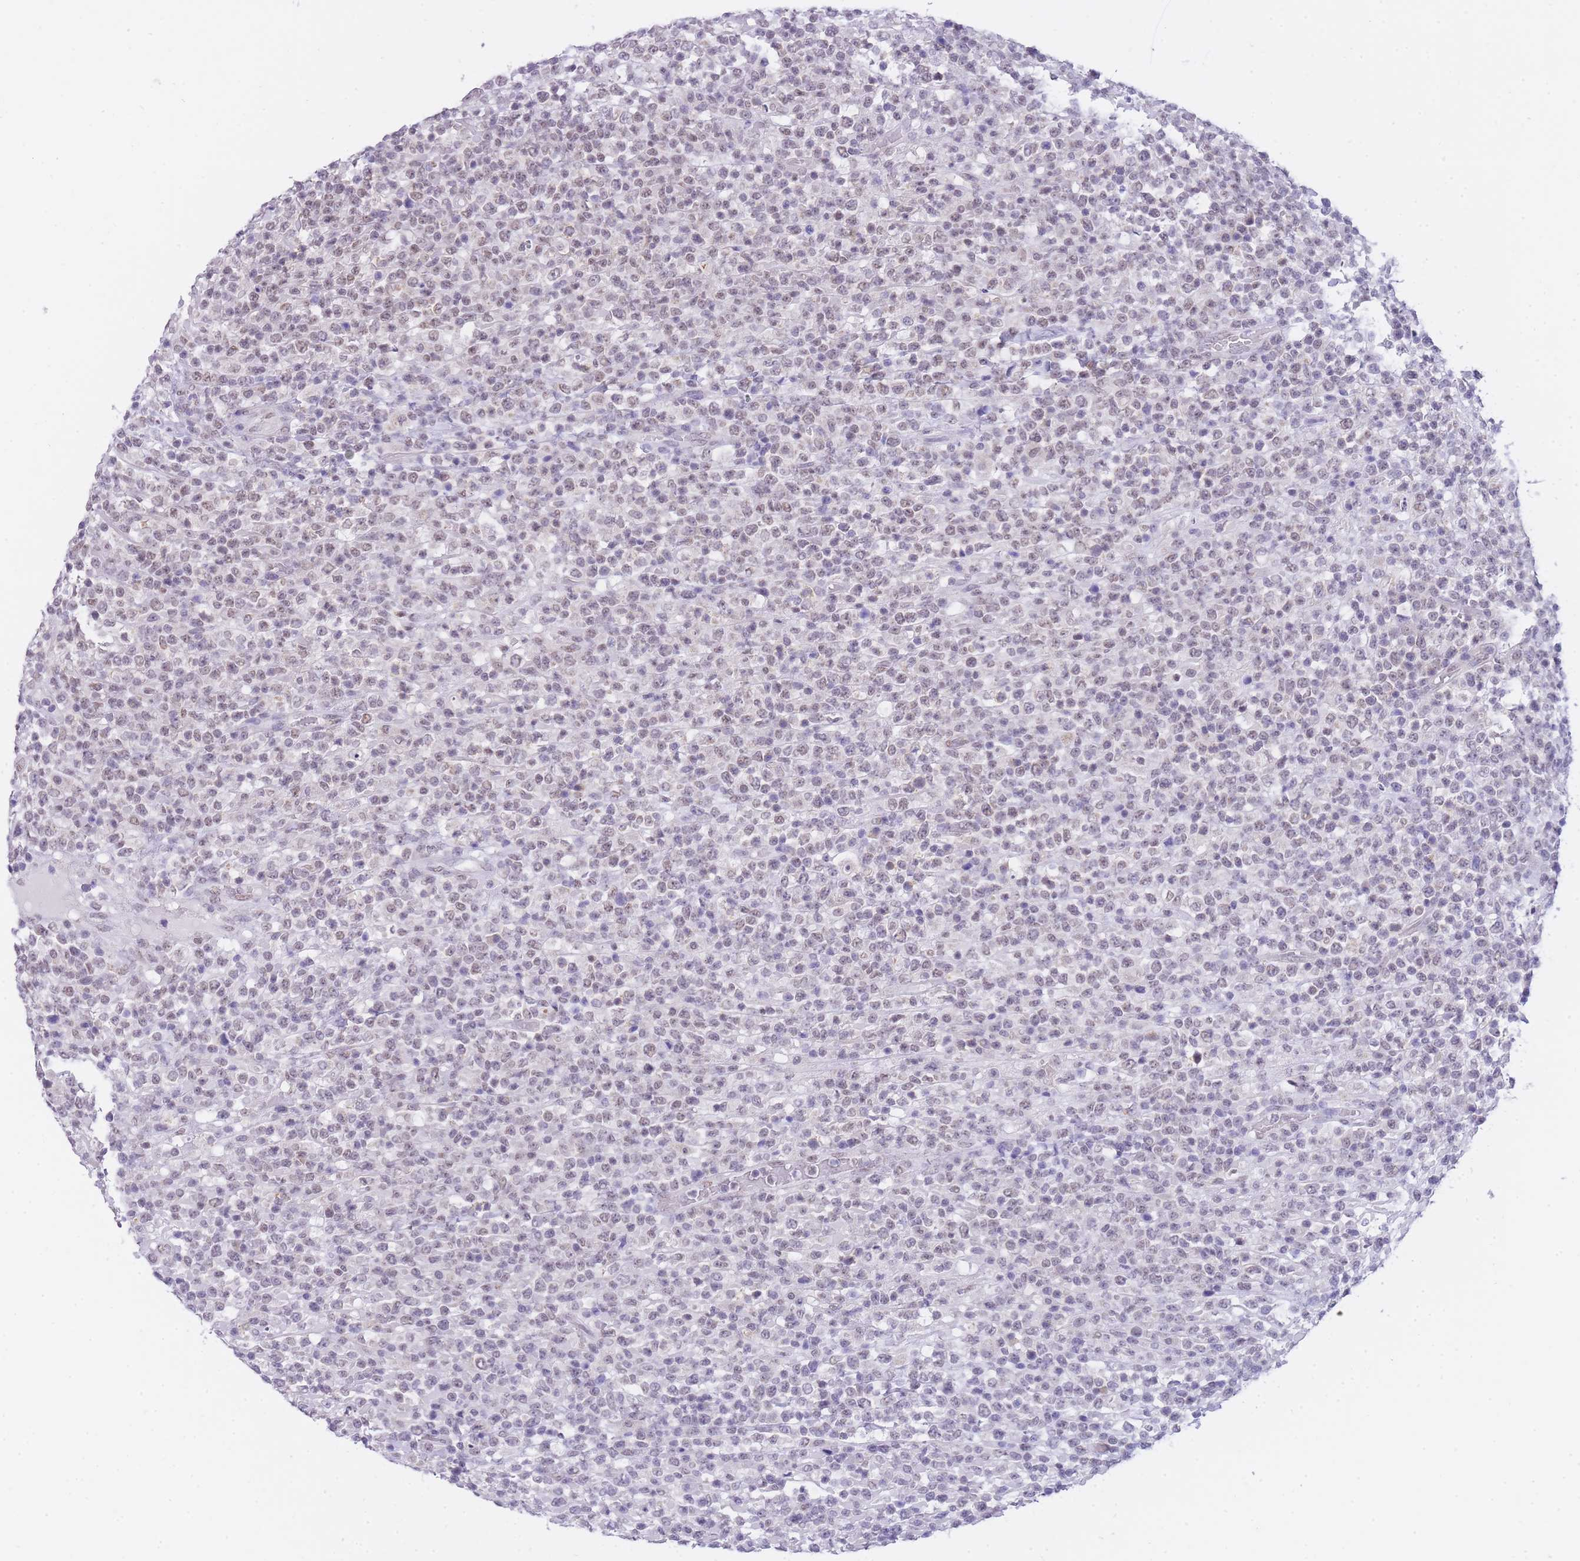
{"staining": {"intensity": "weak", "quantity": "25%-75%", "location": "nuclear"}, "tissue": "lymphoma", "cell_type": "Tumor cells", "image_type": "cancer", "snomed": [{"axis": "morphology", "description": "Malignant lymphoma, non-Hodgkin's type, High grade"}, {"axis": "topography", "description": "Colon"}], "caption": "Protein analysis of lymphoma tissue exhibits weak nuclear positivity in approximately 25%-75% of tumor cells.", "gene": "FRAT2", "patient": {"sex": "female", "age": 53}}